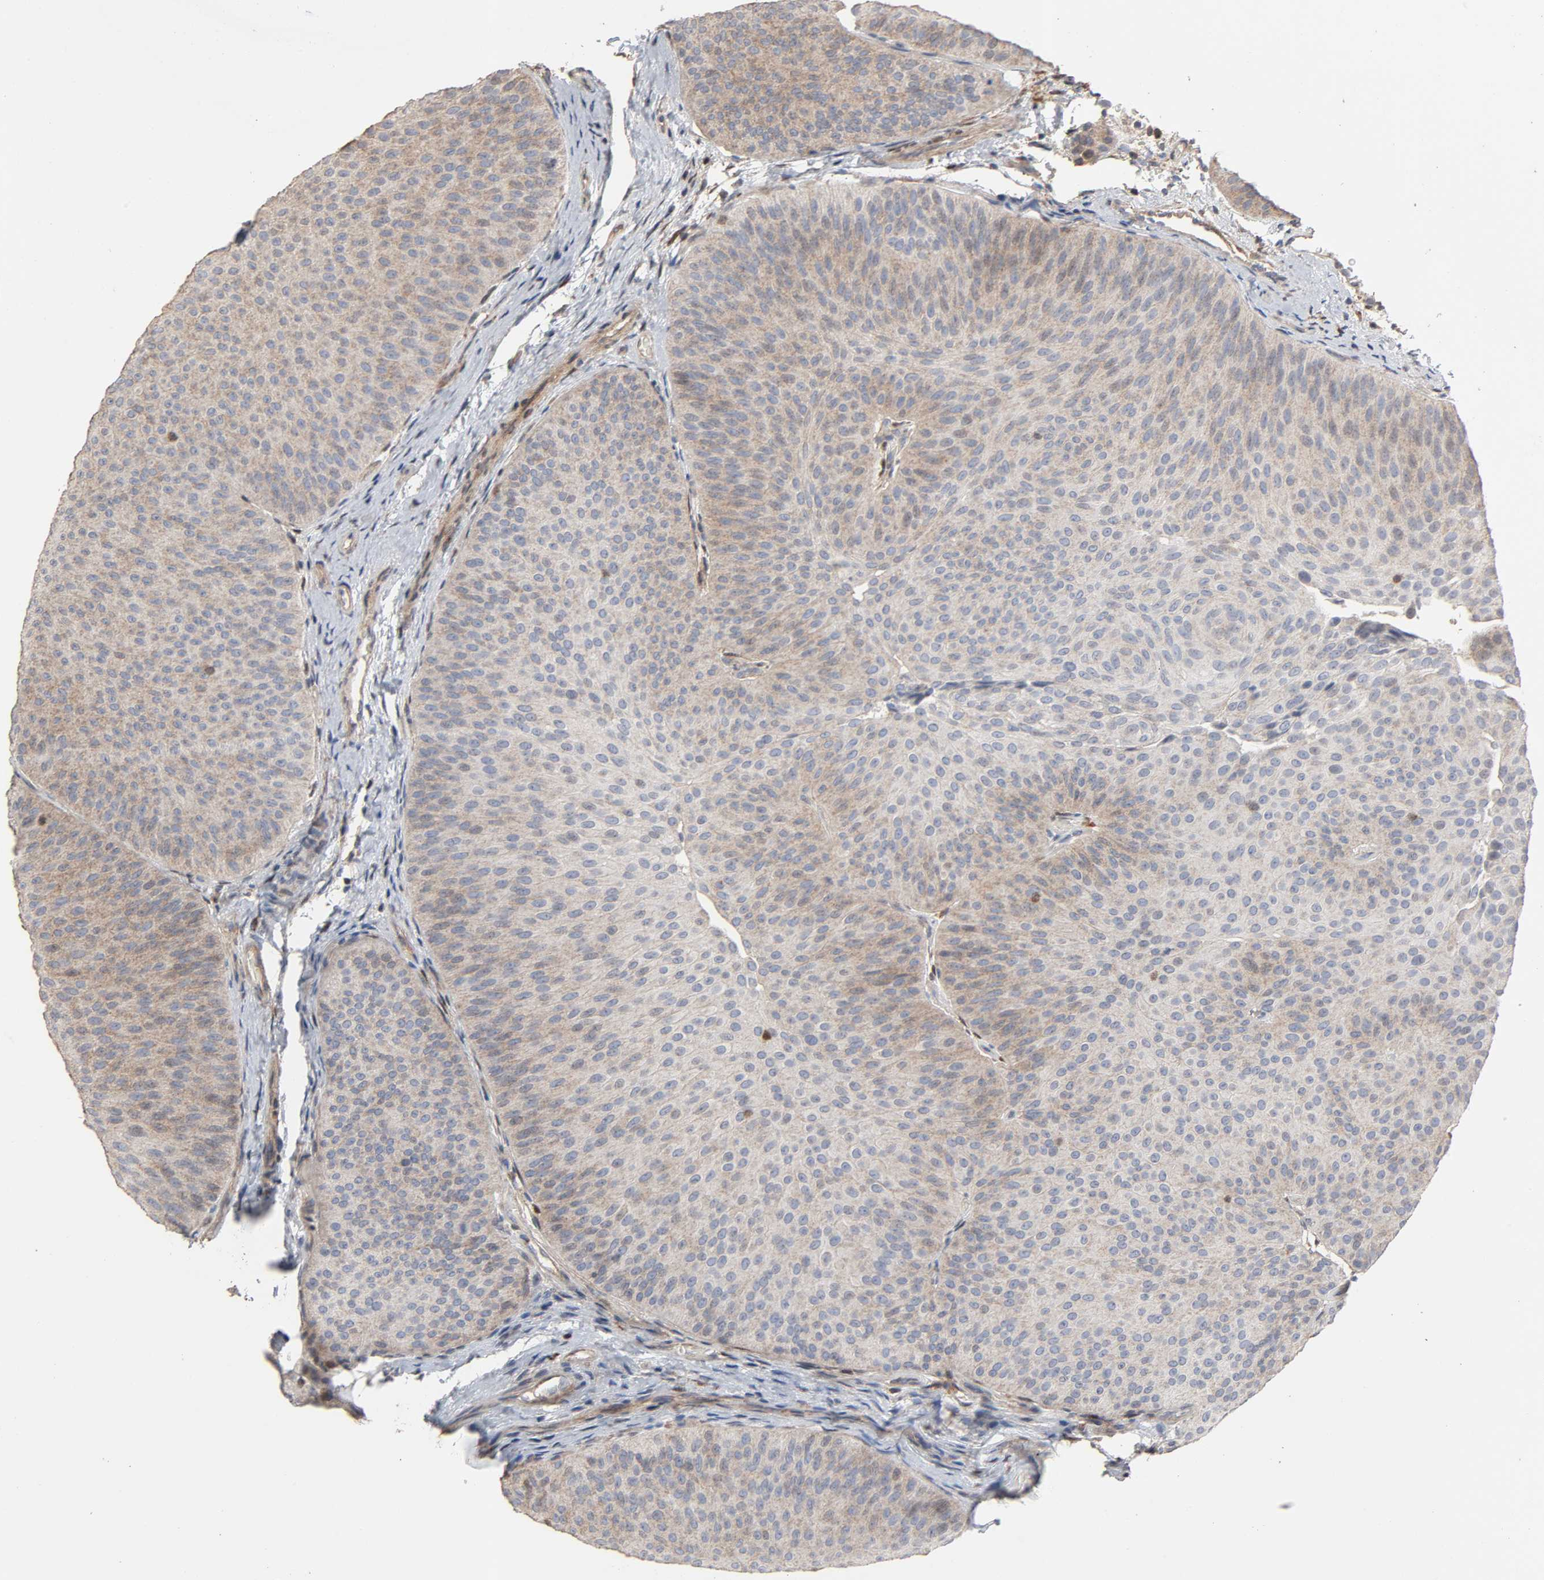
{"staining": {"intensity": "weak", "quantity": ">75%", "location": "cytoplasmic/membranous"}, "tissue": "urothelial cancer", "cell_type": "Tumor cells", "image_type": "cancer", "snomed": [{"axis": "morphology", "description": "Urothelial carcinoma, Low grade"}, {"axis": "topography", "description": "Urinary bladder"}], "caption": "There is low levels of weak cytoplasmic/membranous positivity in tumor cells of urothelial cancer, as demonstrated by immunohistochemical staining (brown color).", "gene": "CDK6", "patient": {"sex": "female", "age": 60}}